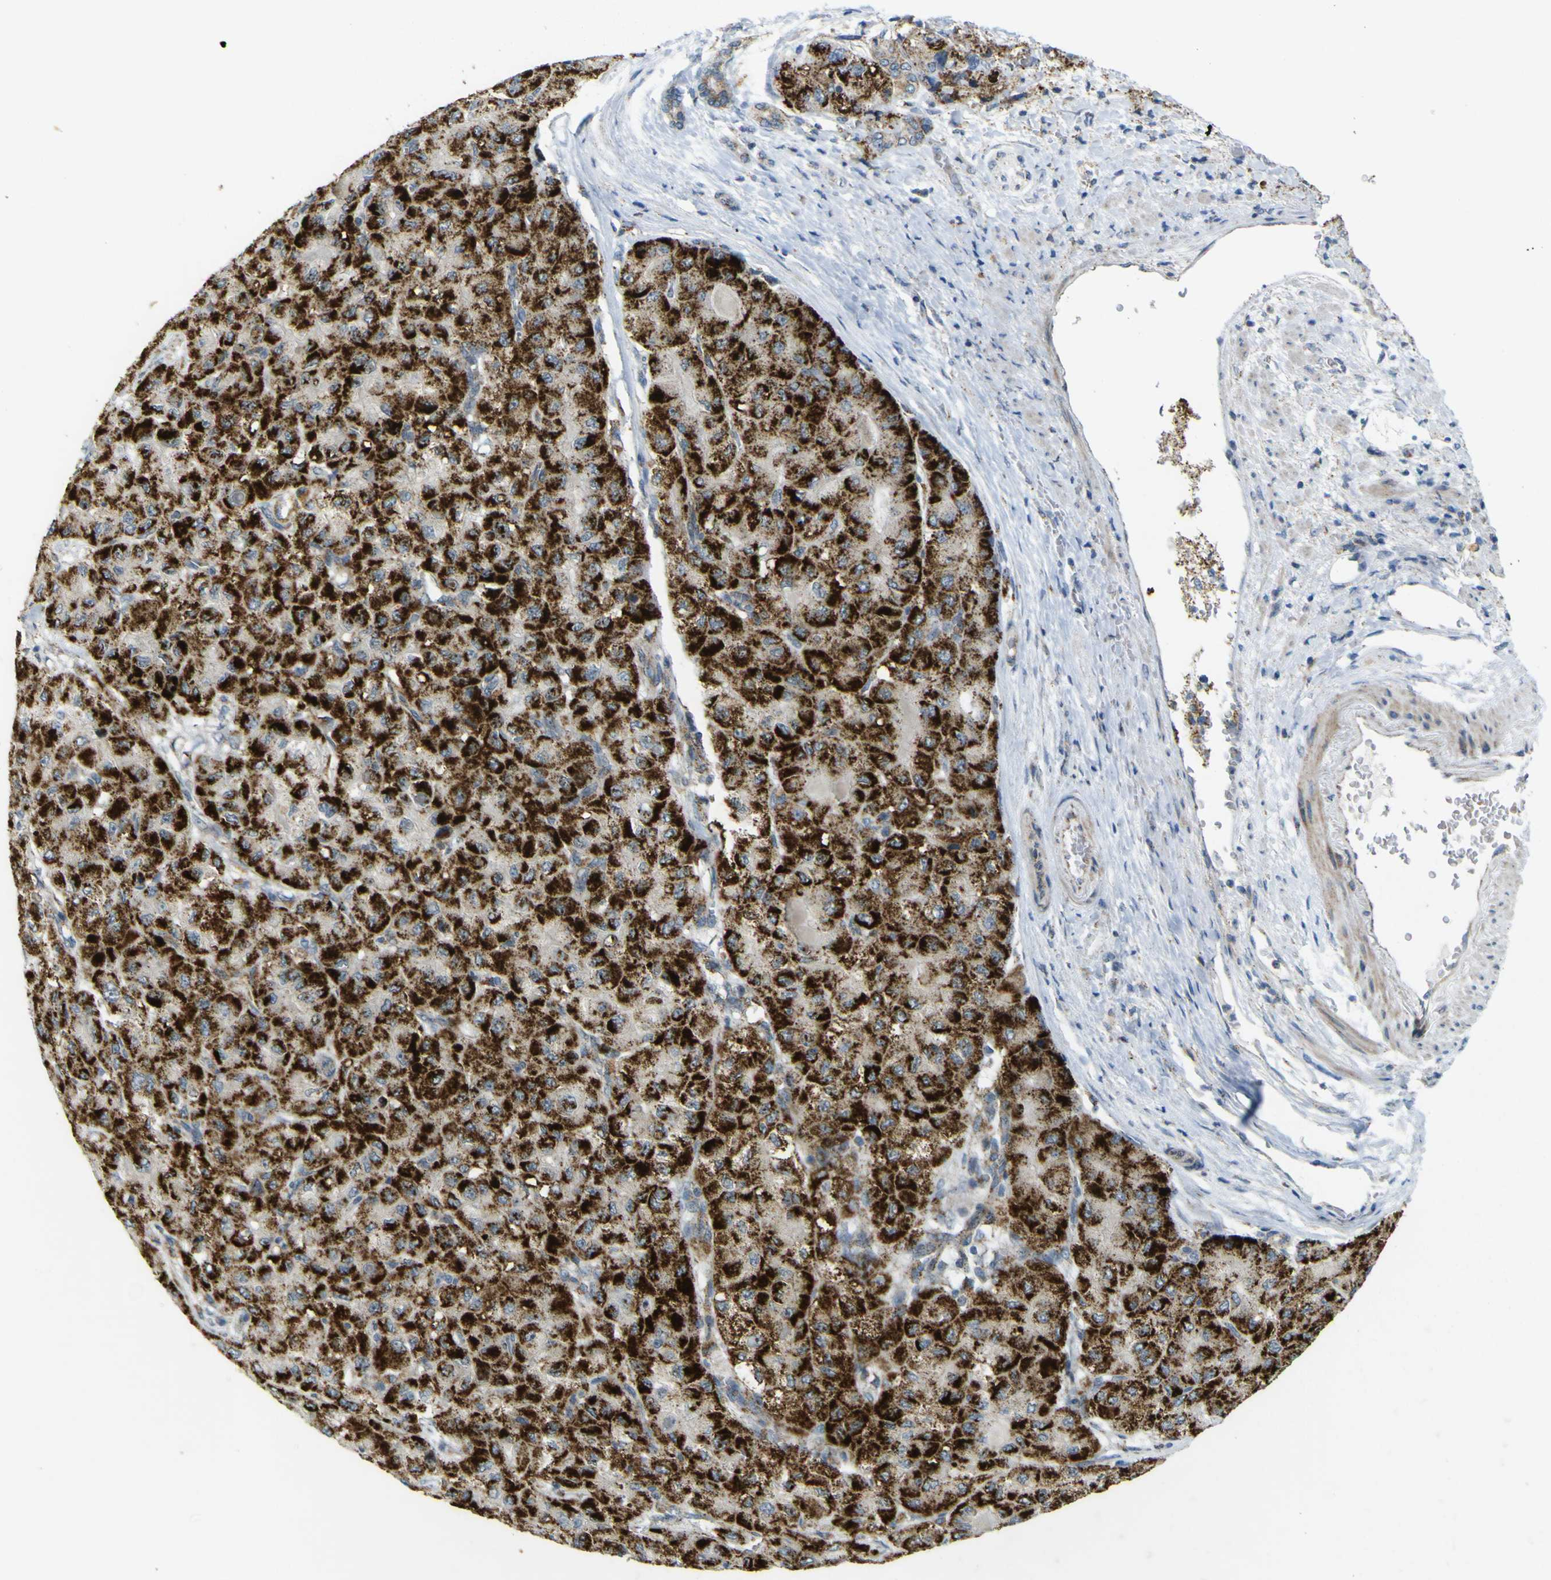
{"staining": {"intensity": "strong", "quantity": ">75%", "location": "cytoplasmic/membranous"}, "tissue": "liver cancer", "cell_type": "Tumor cells", "image_type": "cancer", "snomed": [{"axis": "morphology", "description": "Carcinoma, Hepatocellular, NOS"}, {"axis": "topography", "description": "Liver"}], "caption": "Immunohistochemical staining of human hepatocellular carcinoma (liver) displays high levels of strong cytoplasmic/membranous staining in approximately >75% of tumor cells.", "gene": "ACBD5", "patient": {"sex": "male", "age": 80}}